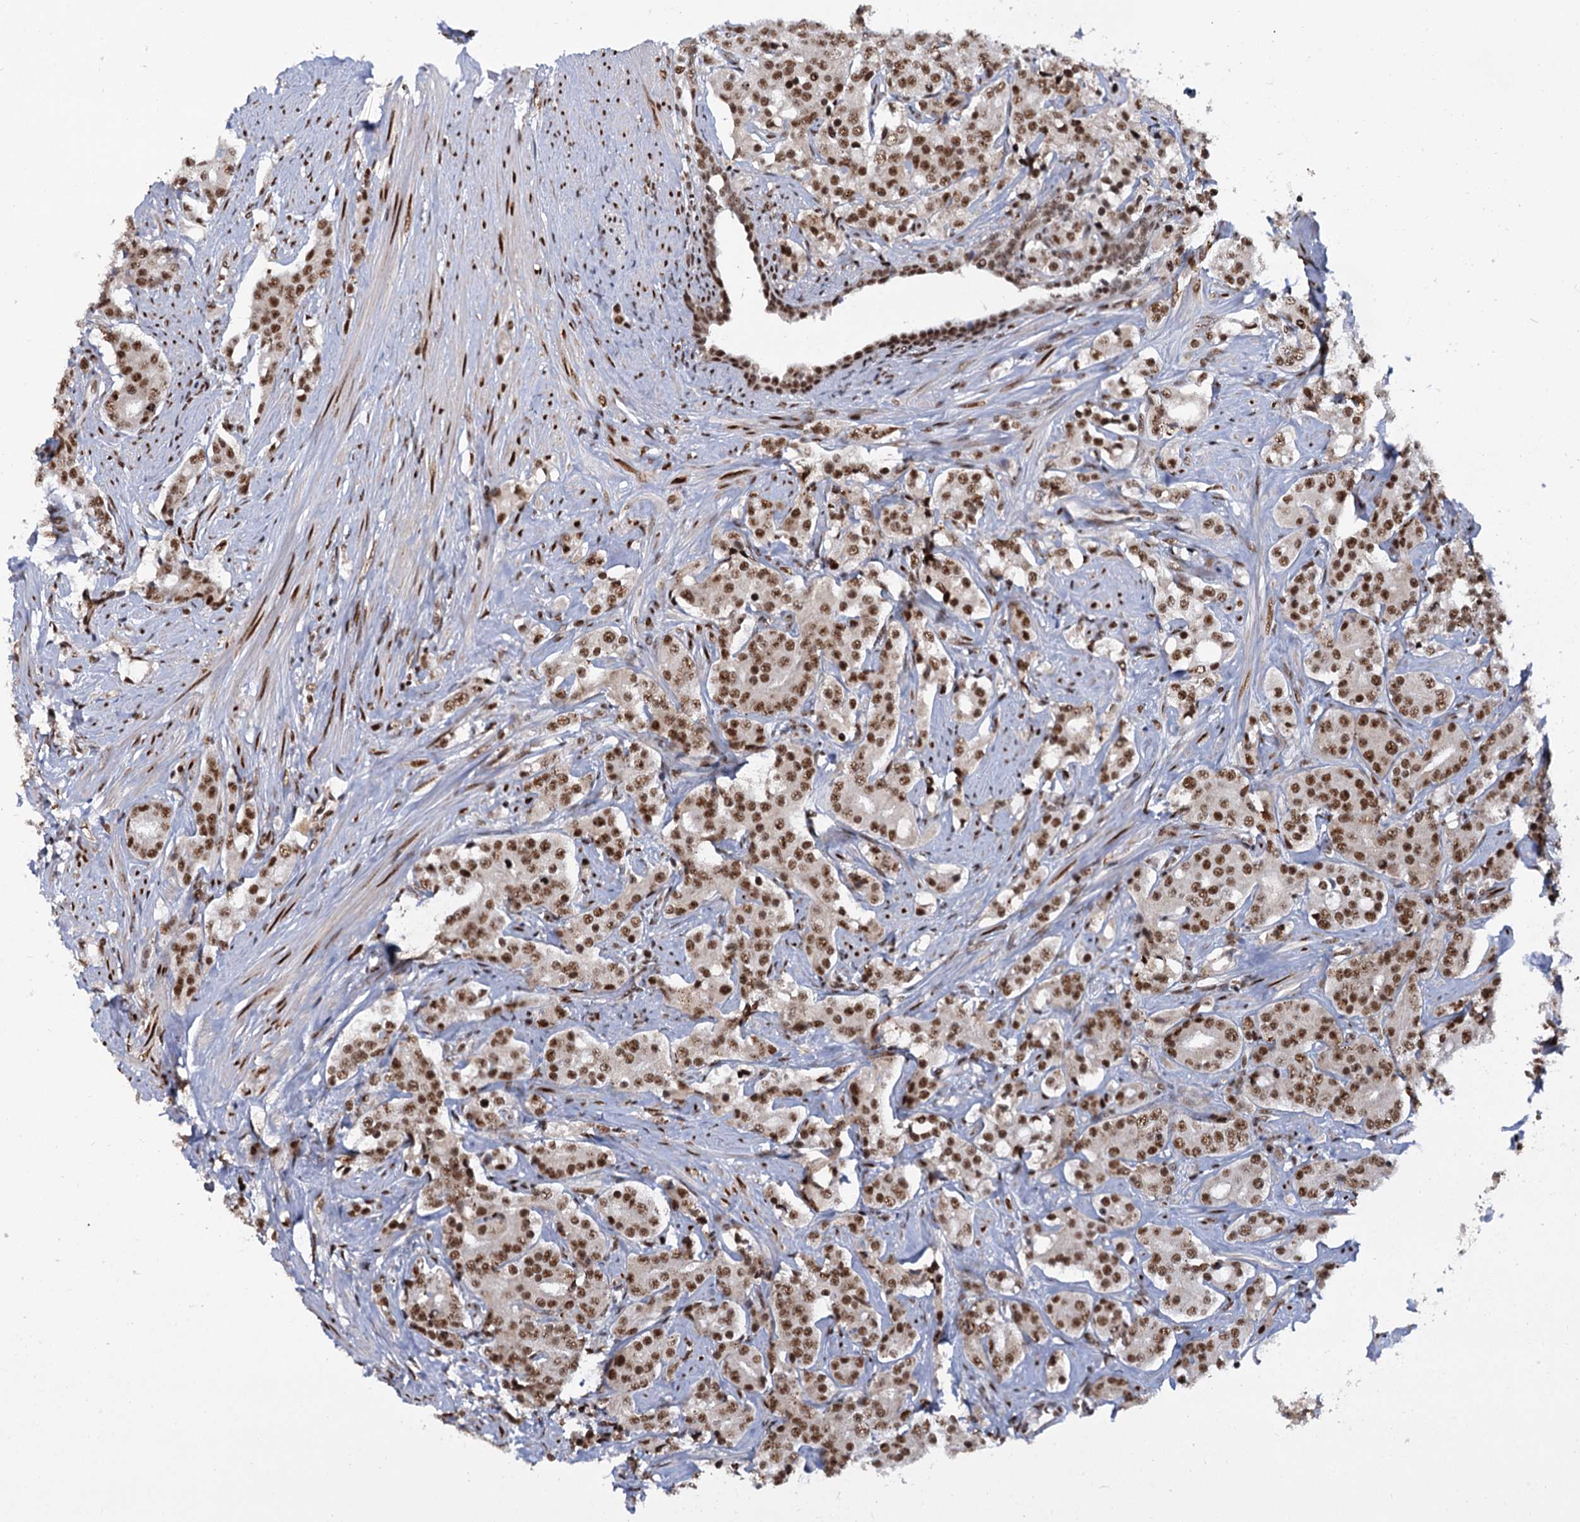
{"staining": {"intensity": "moderate", "quantity": ">75%", "location": "nuclear"}, "tissue": "prostate cancer", "cell_type": "Tumor cells", "image_type": "cancer", "snomed": [{"axis": "morphology", "description": "Adenocarcinoma, High grade"}, {"axis": "topography", "description": "Prostate"}], "caption": "Human prostate cancer (adenocarcinoma (high-grade)) stained with a brown dye demonstrates moderate nuclear positive staining in approximately >75% of tumor cells.", "gene": "WBP4", "patient": {"sex": "male", "age": 62}}